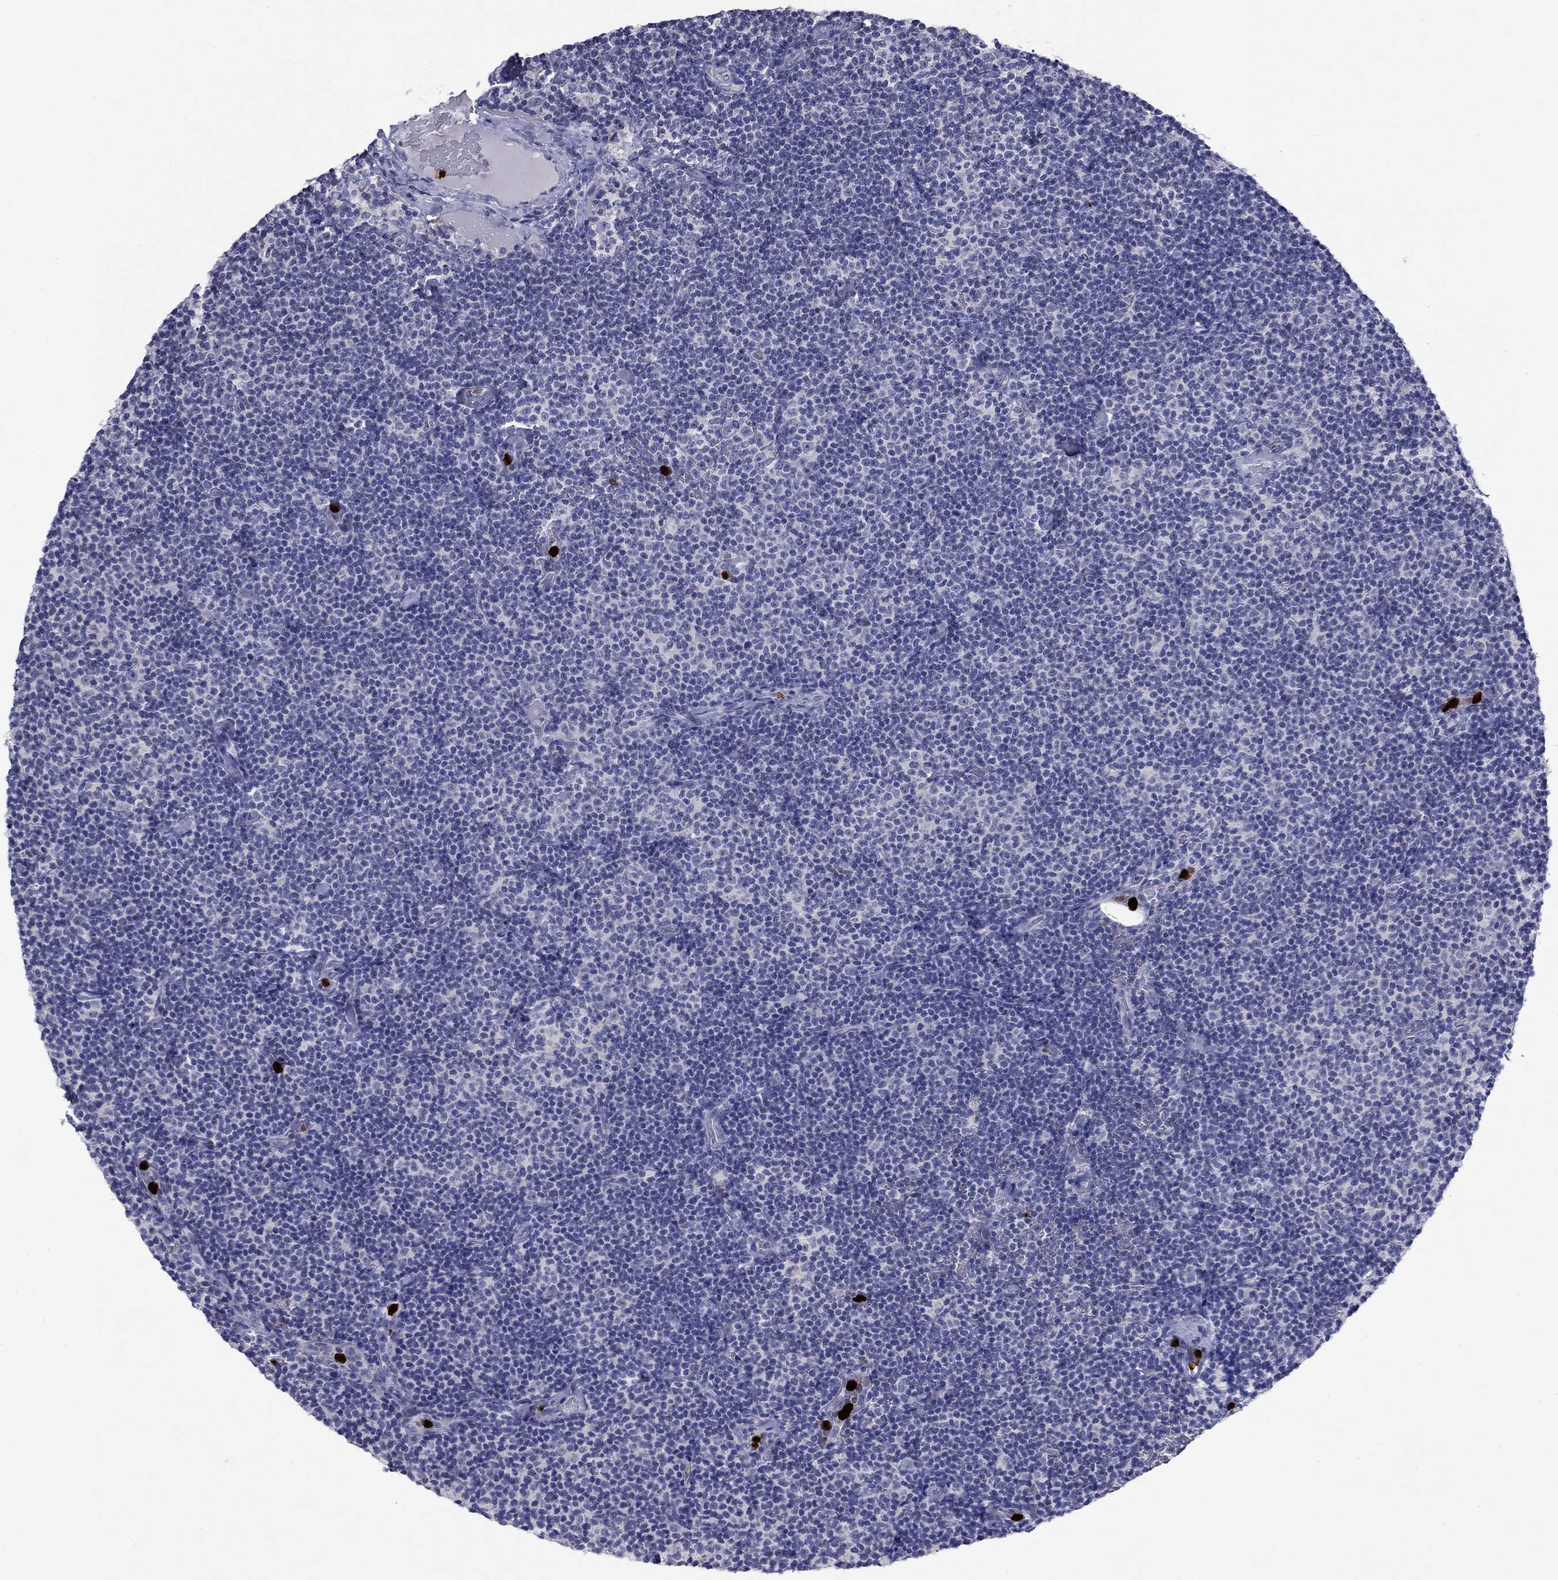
{"staining": {"intensity": "negative", "quantity": "none", "location": "none"}, "tissue": "lymphoma", "cell_type": "Tumor cells", "image_type": "cancer", "snomed": [{"axis": "morphology", "description": "Malignant lymphoma, non-Hodgkin's type, Low grade"}, {"axis": "topography", "description": "Lymph node"}], "caption": "Immunohistochemistry histopathology image of neoplastic tissue: lymphoma stained with DAB (3,3'-diaminobenzidine) exhibits no significant protein expression in tumor cells.", "gene": "IRF5", "patient": {"sex": "male", "age": 81}}